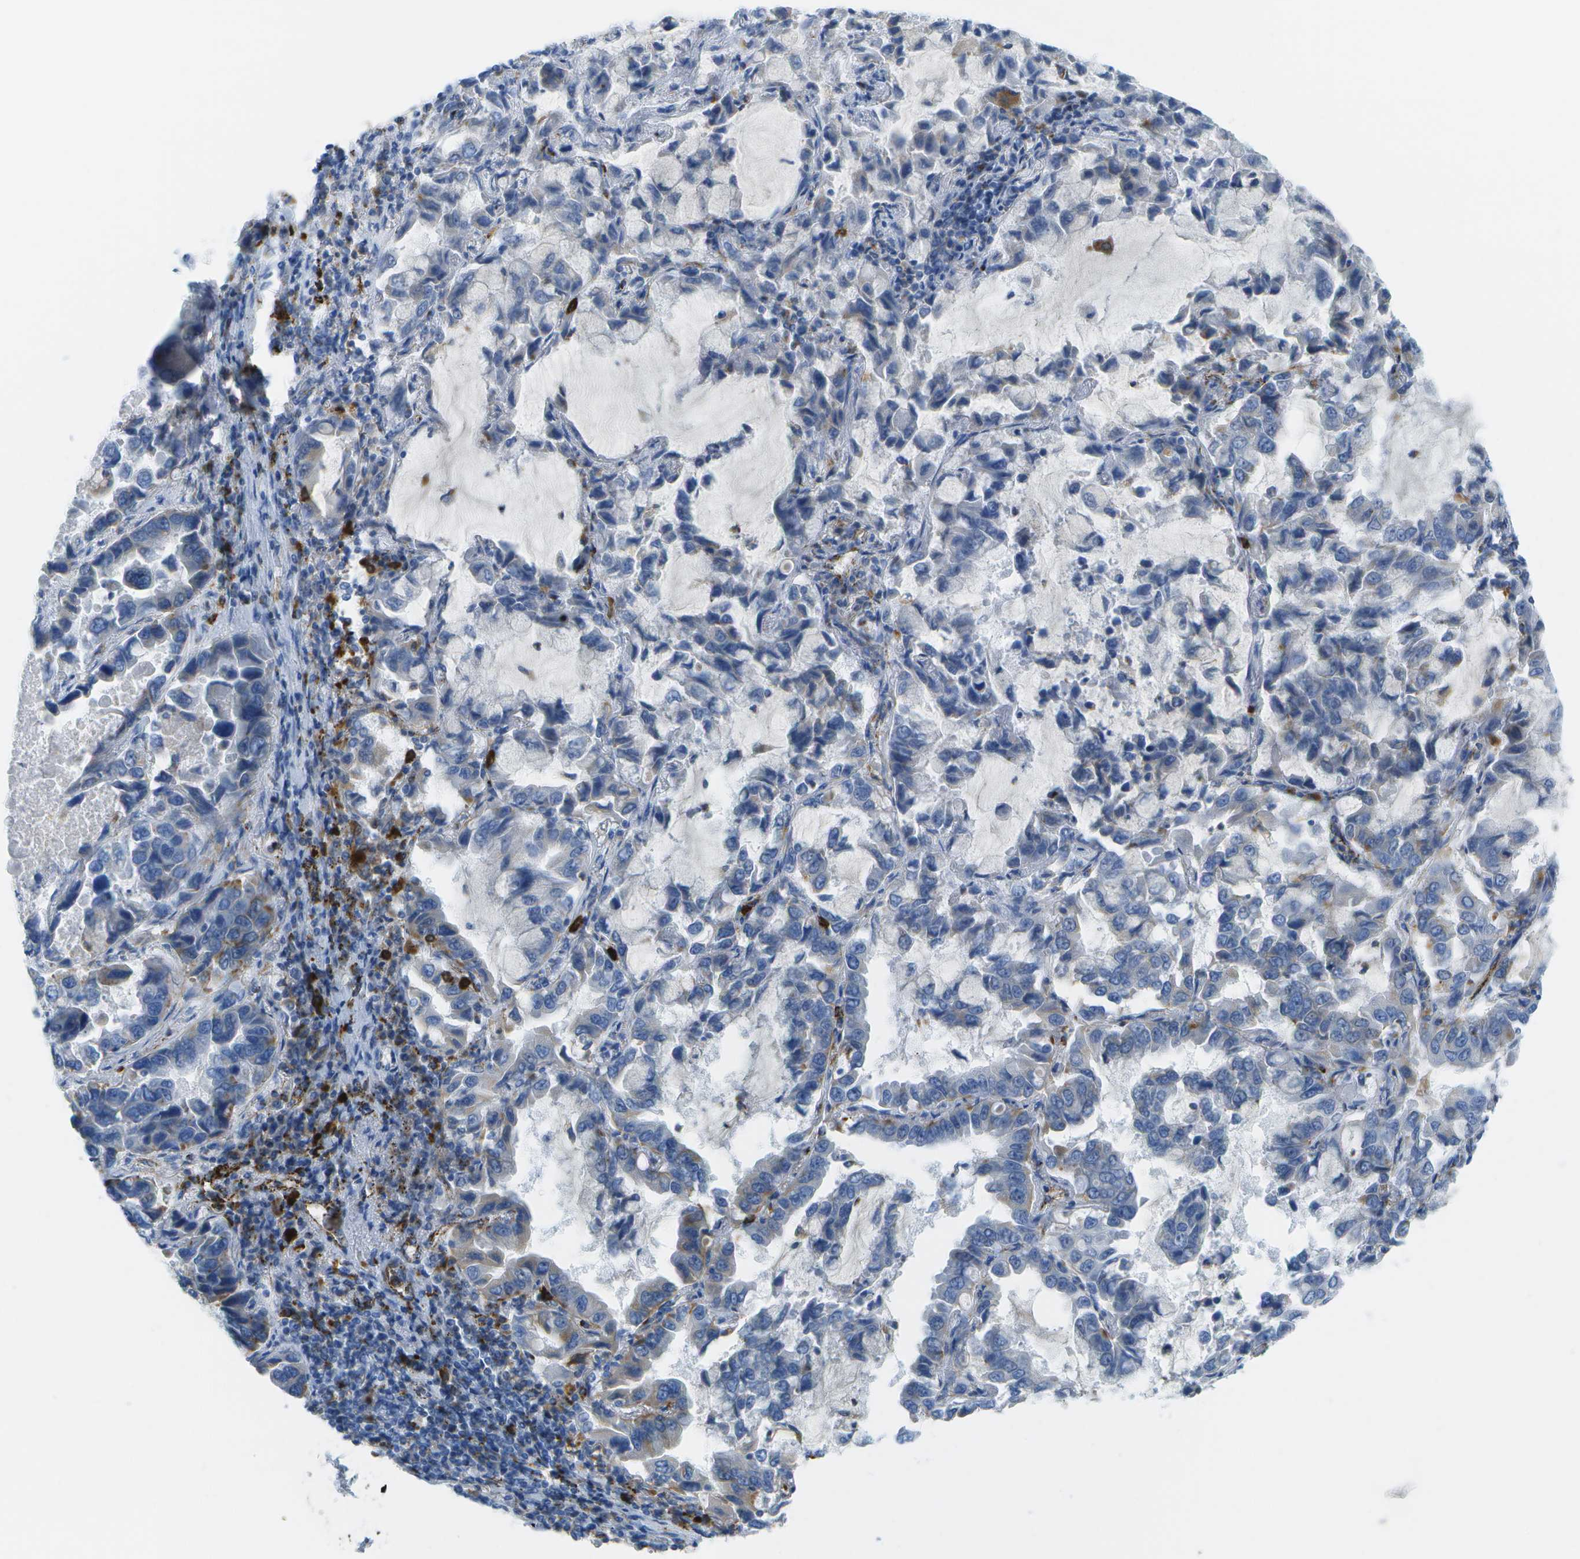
{"staining": {"intensity": "negative", "quantity": "none", "location": "none"}, "tissue": "lung cancer", "cell_type": "Tumor cells", "image_type": "cancer", "snomed": [{"axis": "morphology", "description": "Adenocarcinoma, NOS"}, {"axis": "topography", "description": "Lung"}], "caption": "Lung cancer was stained to show a protein in brown. There is no significant expression in tumor cells.", "gene": "PRCP", "patient": {"sex": "male", "age": 64}}